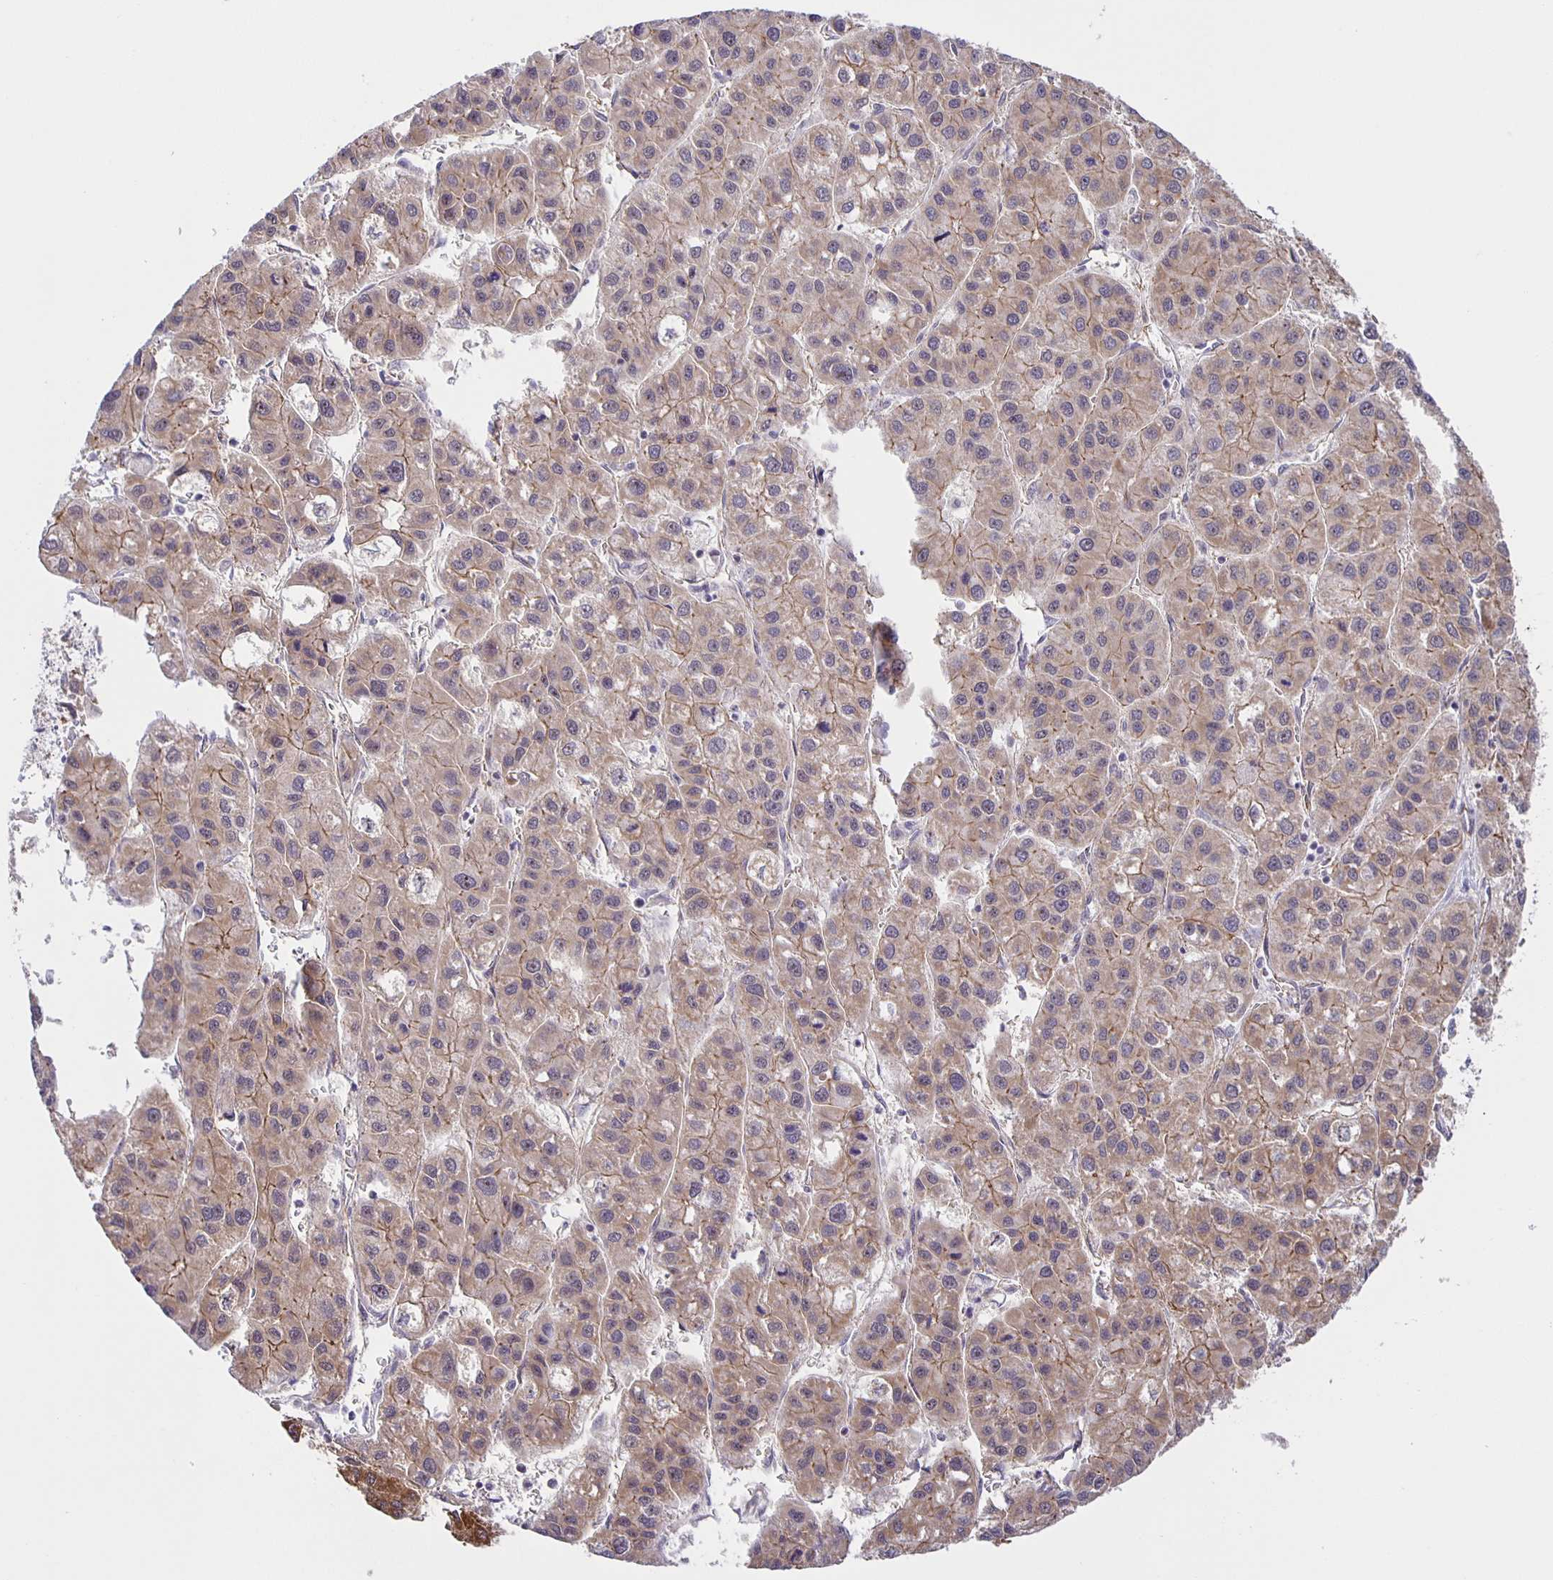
{"staining": {"intensity": "weak", "quantity": ">75%", "location": "cytoplasmic/membranous"}, "tissue": "liver cancer", "cell_type": "Tumor cells", "image_type": "cancer", "snomed": [{"axis": "morphology", "description": "Carcinoma, Hepatocellular, NOS"}, {"axis": "topography", "description": "Liver"}], "caption": "Liver hepatocellular carcinoma stained with a brown dye demonstrates weak cytoplasmic/membranous positive positivity in about >75% of tumor cells.", "gene": "JMJD4", "patient": {"sex": "male", "age": 73}}